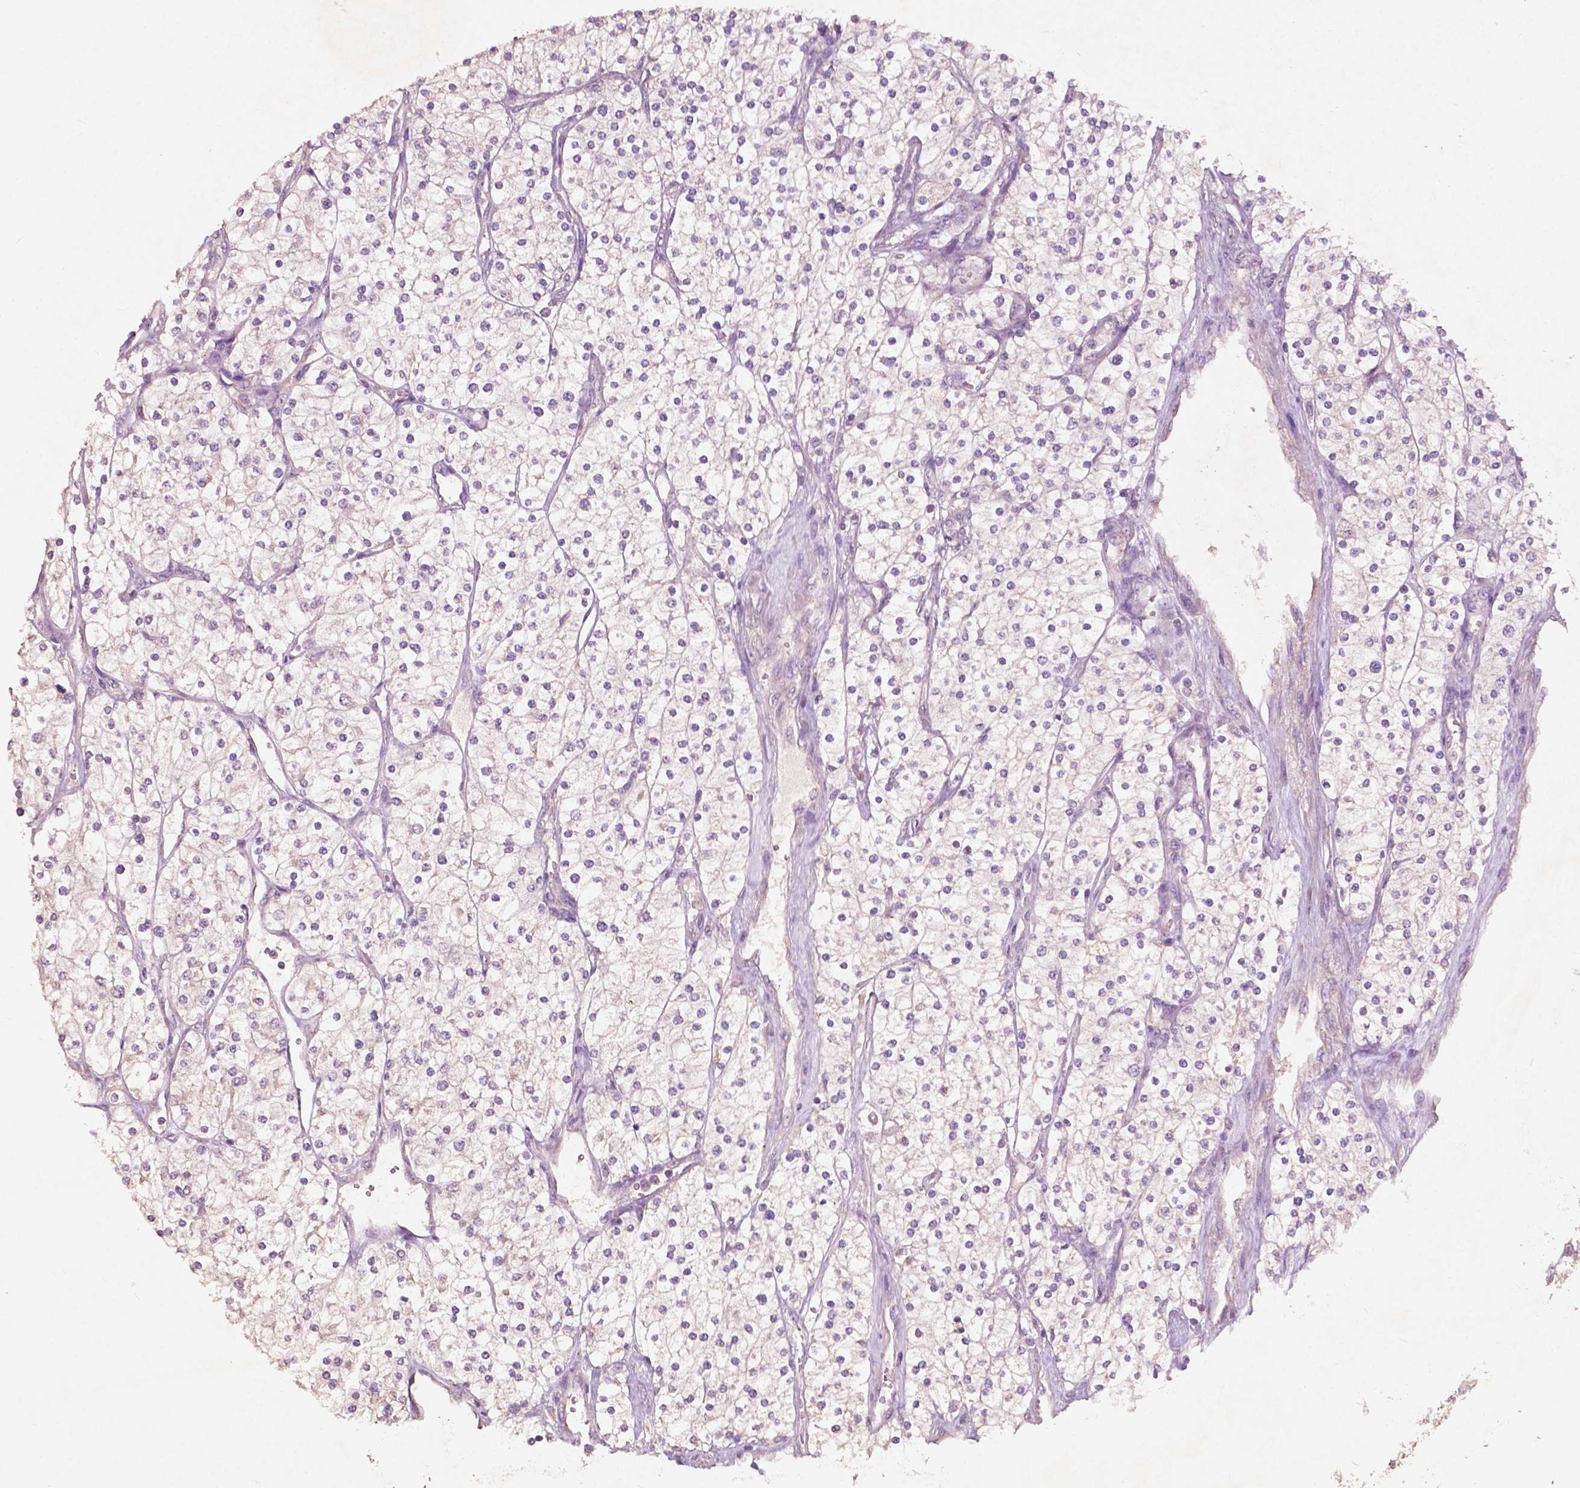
{"staining": {"intensity": "negative", "quantity": "none", "location": "none"}, "tissue": "renal cancer", "cell_type": "Tumor cells", "image_type": "cancer", "snomed": [{"axis": "morphology", "description": "Adenocarcinoma, NOS"}, {"axis": "topography", "description": "Kidney"}], "caption": "This is an immunohistochemistry micrograph of human renal cancer. There is no staining in tumor cells.", "gene": "CHPT1", "patient": {"sex": "male", "age": 80}}